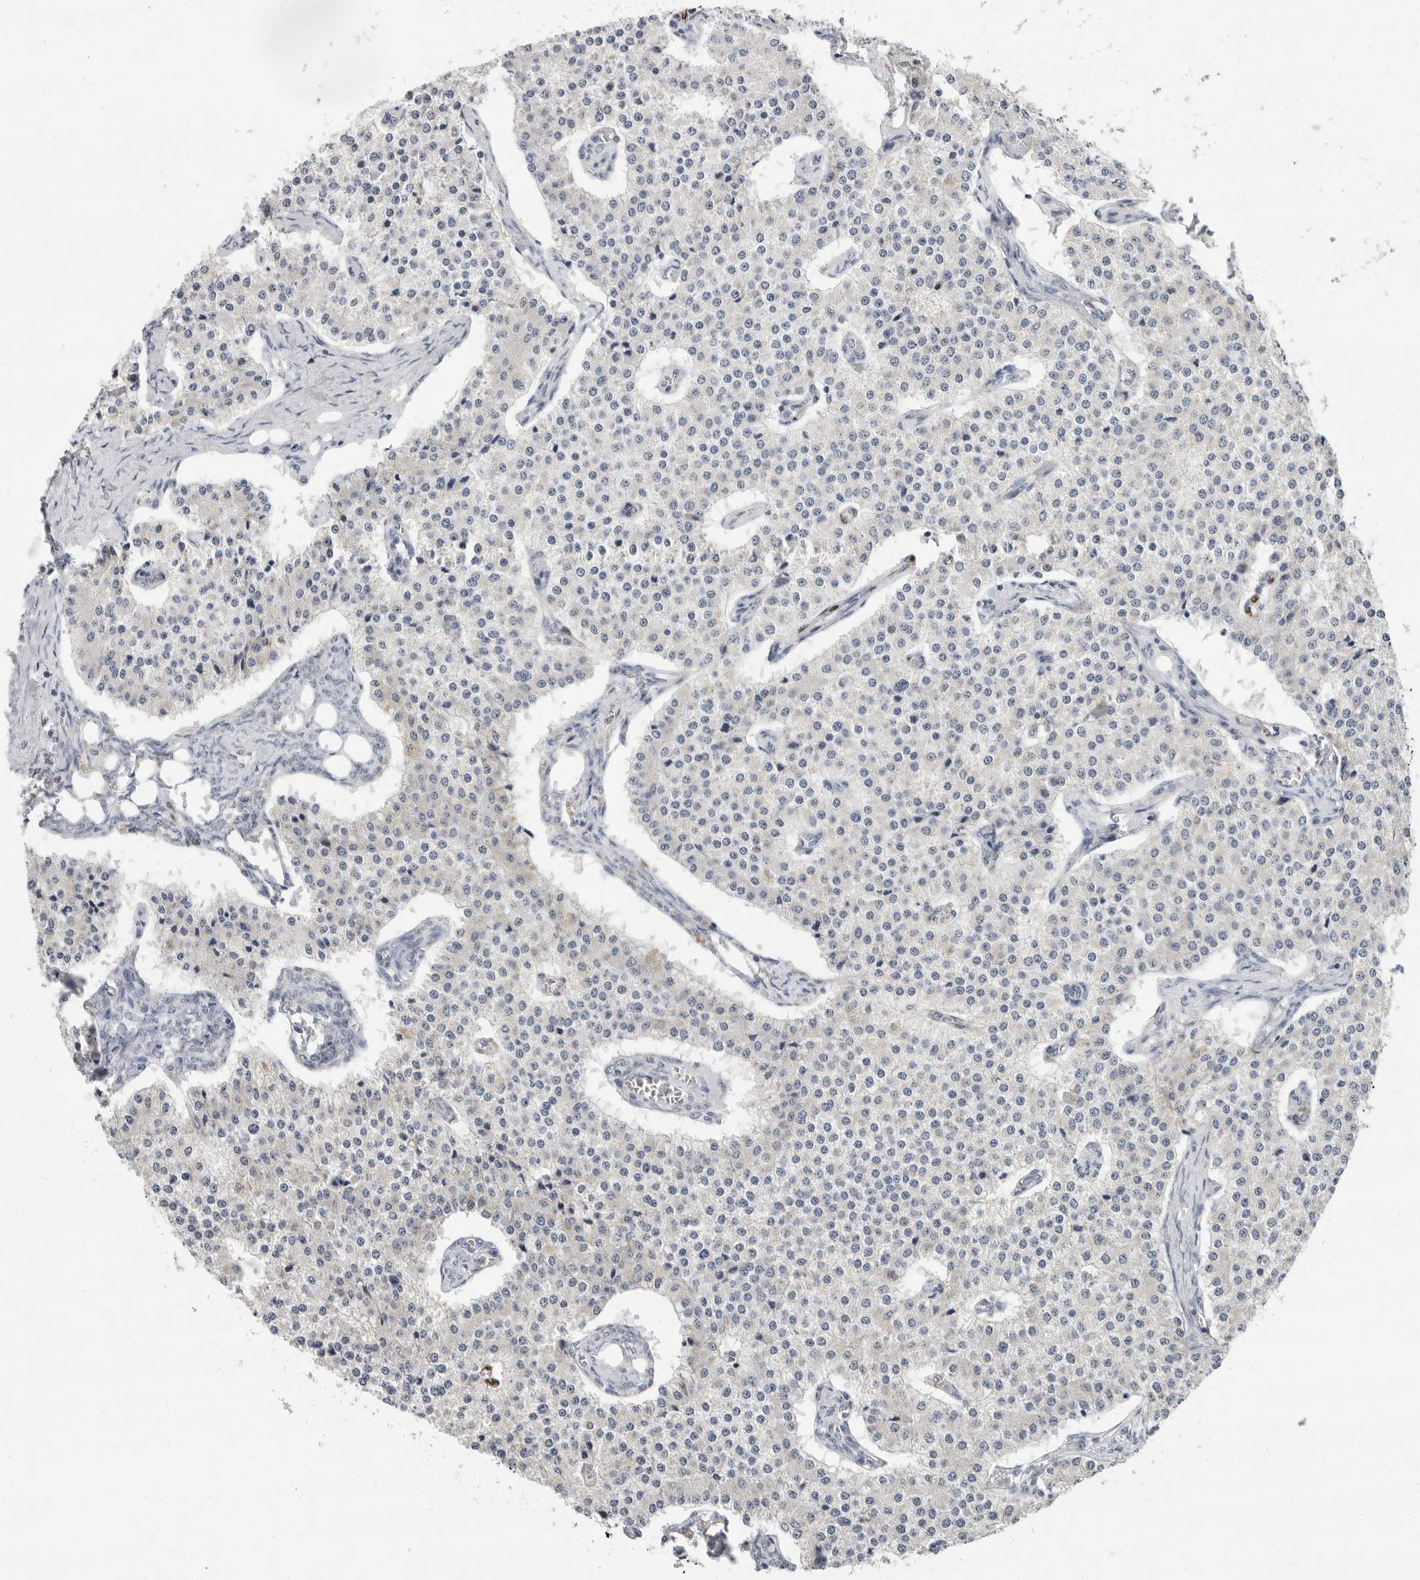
{"staining": {"intensity": "negative", "quantity": "none", "location": "none"}, "tissue": "carcinoid", "cell_type": "Tumor cells", "image_type": "cancer", "snomed": [{"axis": "morphology", "description": "Carcinoid, malignant, NOS"}, {"axis": "topography", "description": "Colon"}], "caption": "Carcinoid was stained to show a protein in brown. There is no significant staining in tumor cells.", "gene": "PLN", "patient": {"sex": "female", "age": 52}}